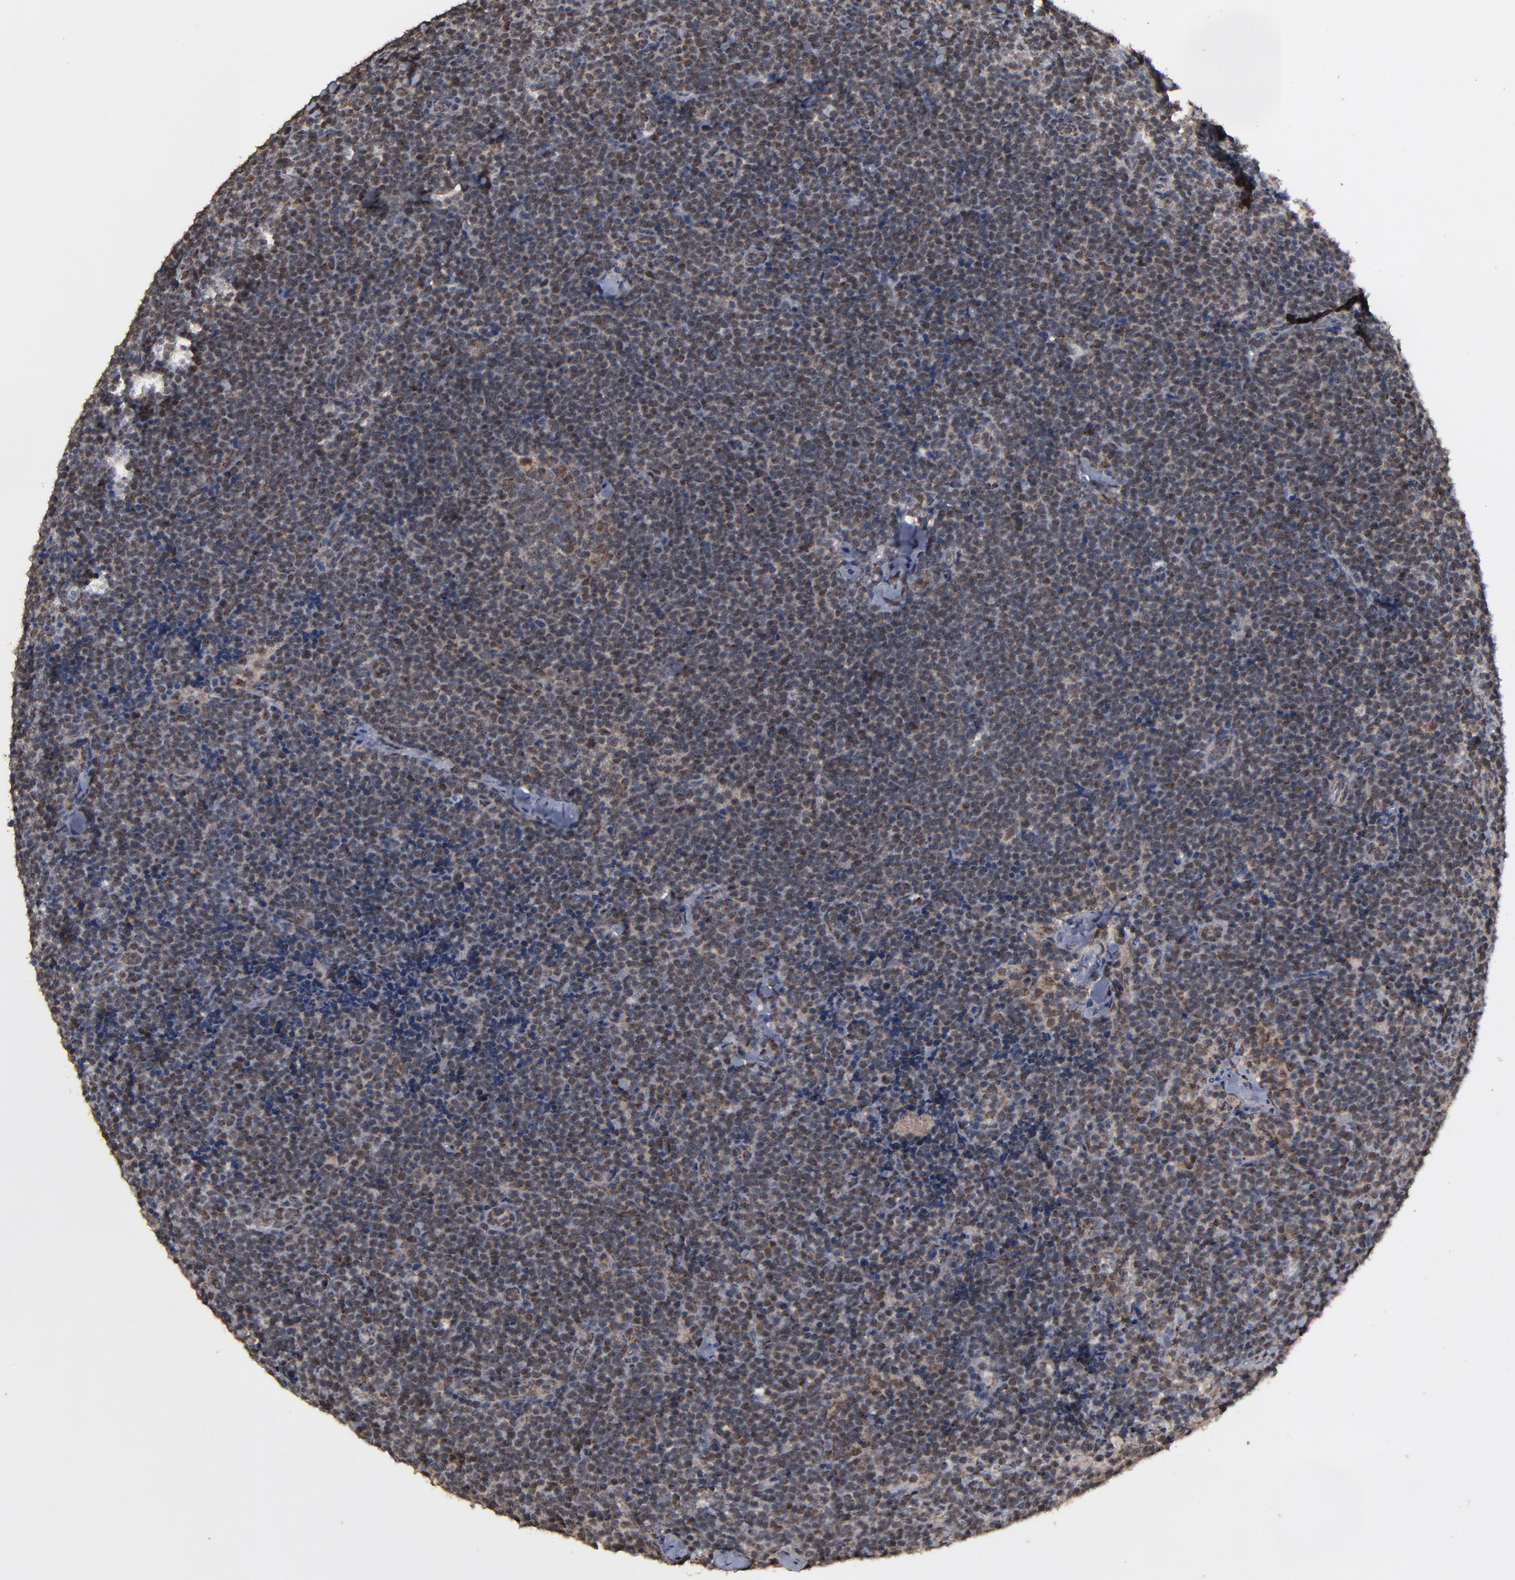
{"staining": {"intensity": "weak", "quantity": "25%-75%", "location": "cytoplasmic/membranous,nuclear"}, "tissue": "lymphoma", "cell_type": "Tumor cells", "image_type": "cancer", "snomed": [{"axis": "morphology", "description": "Malignant lymphoma, non-Hodgkin's type, High grade"}, {"axis": "topography", "description": "Lymph node"}], "caption": "Immunohistochemical staining of human lymphoma demonstrates low levels of weak cytoplasmic/membranous and nuclear positivity in about 25%-75% of tumor cells.", "gene": "BNIP3", "patient": {"sex": "female", "age": 58}}